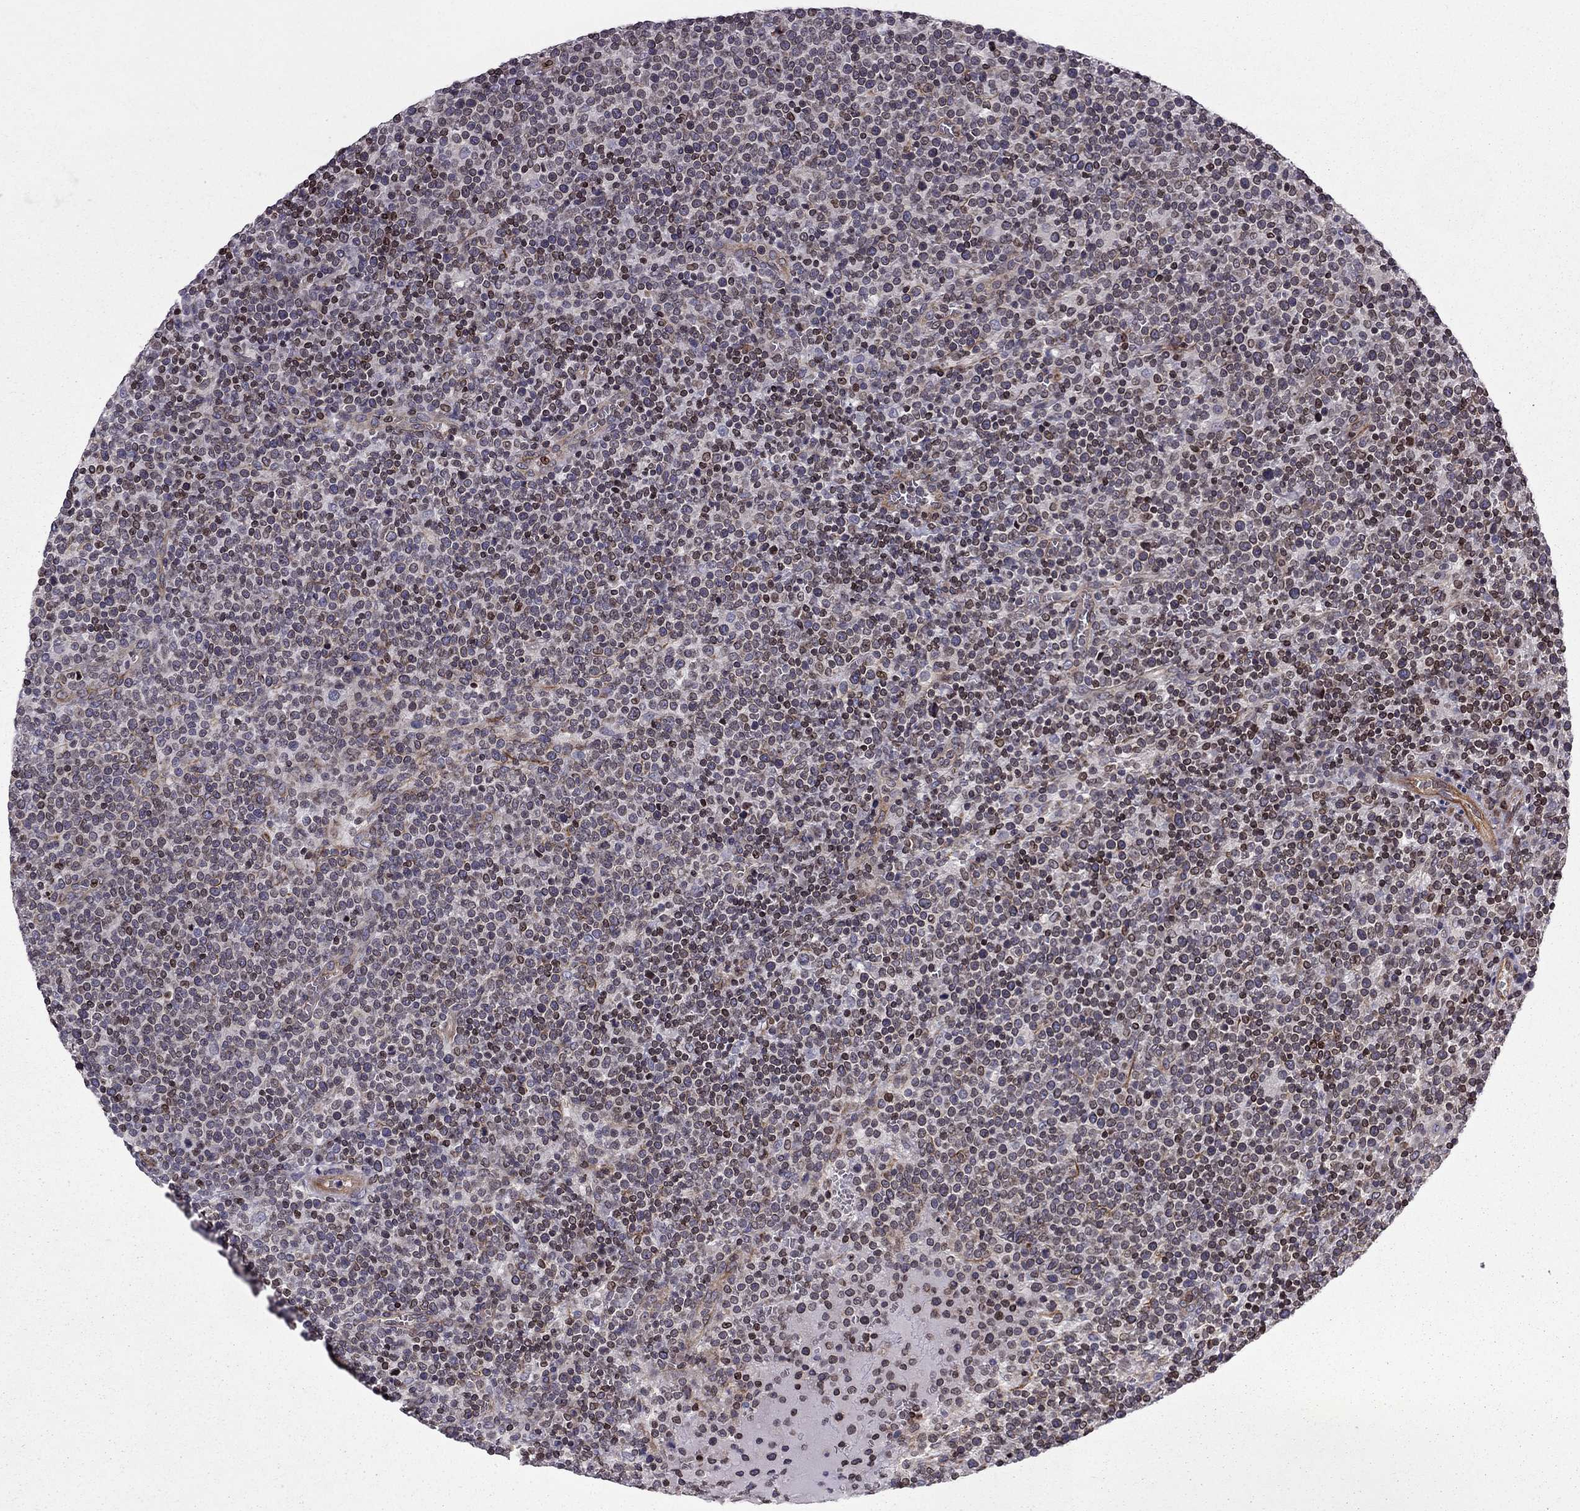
{"staining": {"intensity": "moderate", "quantity": "25%-75%", "location": "nuclear"}, "tissue": "lymphoma", "cell_type": "Tumor cells", "image_type": "cancer", "snomed": [{"axis": "morphology", "description": "Malignant lymphoma, non-Hodgkin's type, High grade"}, {"axis": "topography", "description": "Lymph node"}], "caption": "Immunohistochemical staining of high-grade malignant lymphoma, non-Hodgkin's type exhibits medium levels of moderate nuclear protein expression in approximately 25%-75% of tumor cells. (brown staining indicates protein expression, while blue staining denotes nuclei).", "gene": "CDC42BPA", "patient": {"sex": "male", "age": 61}}